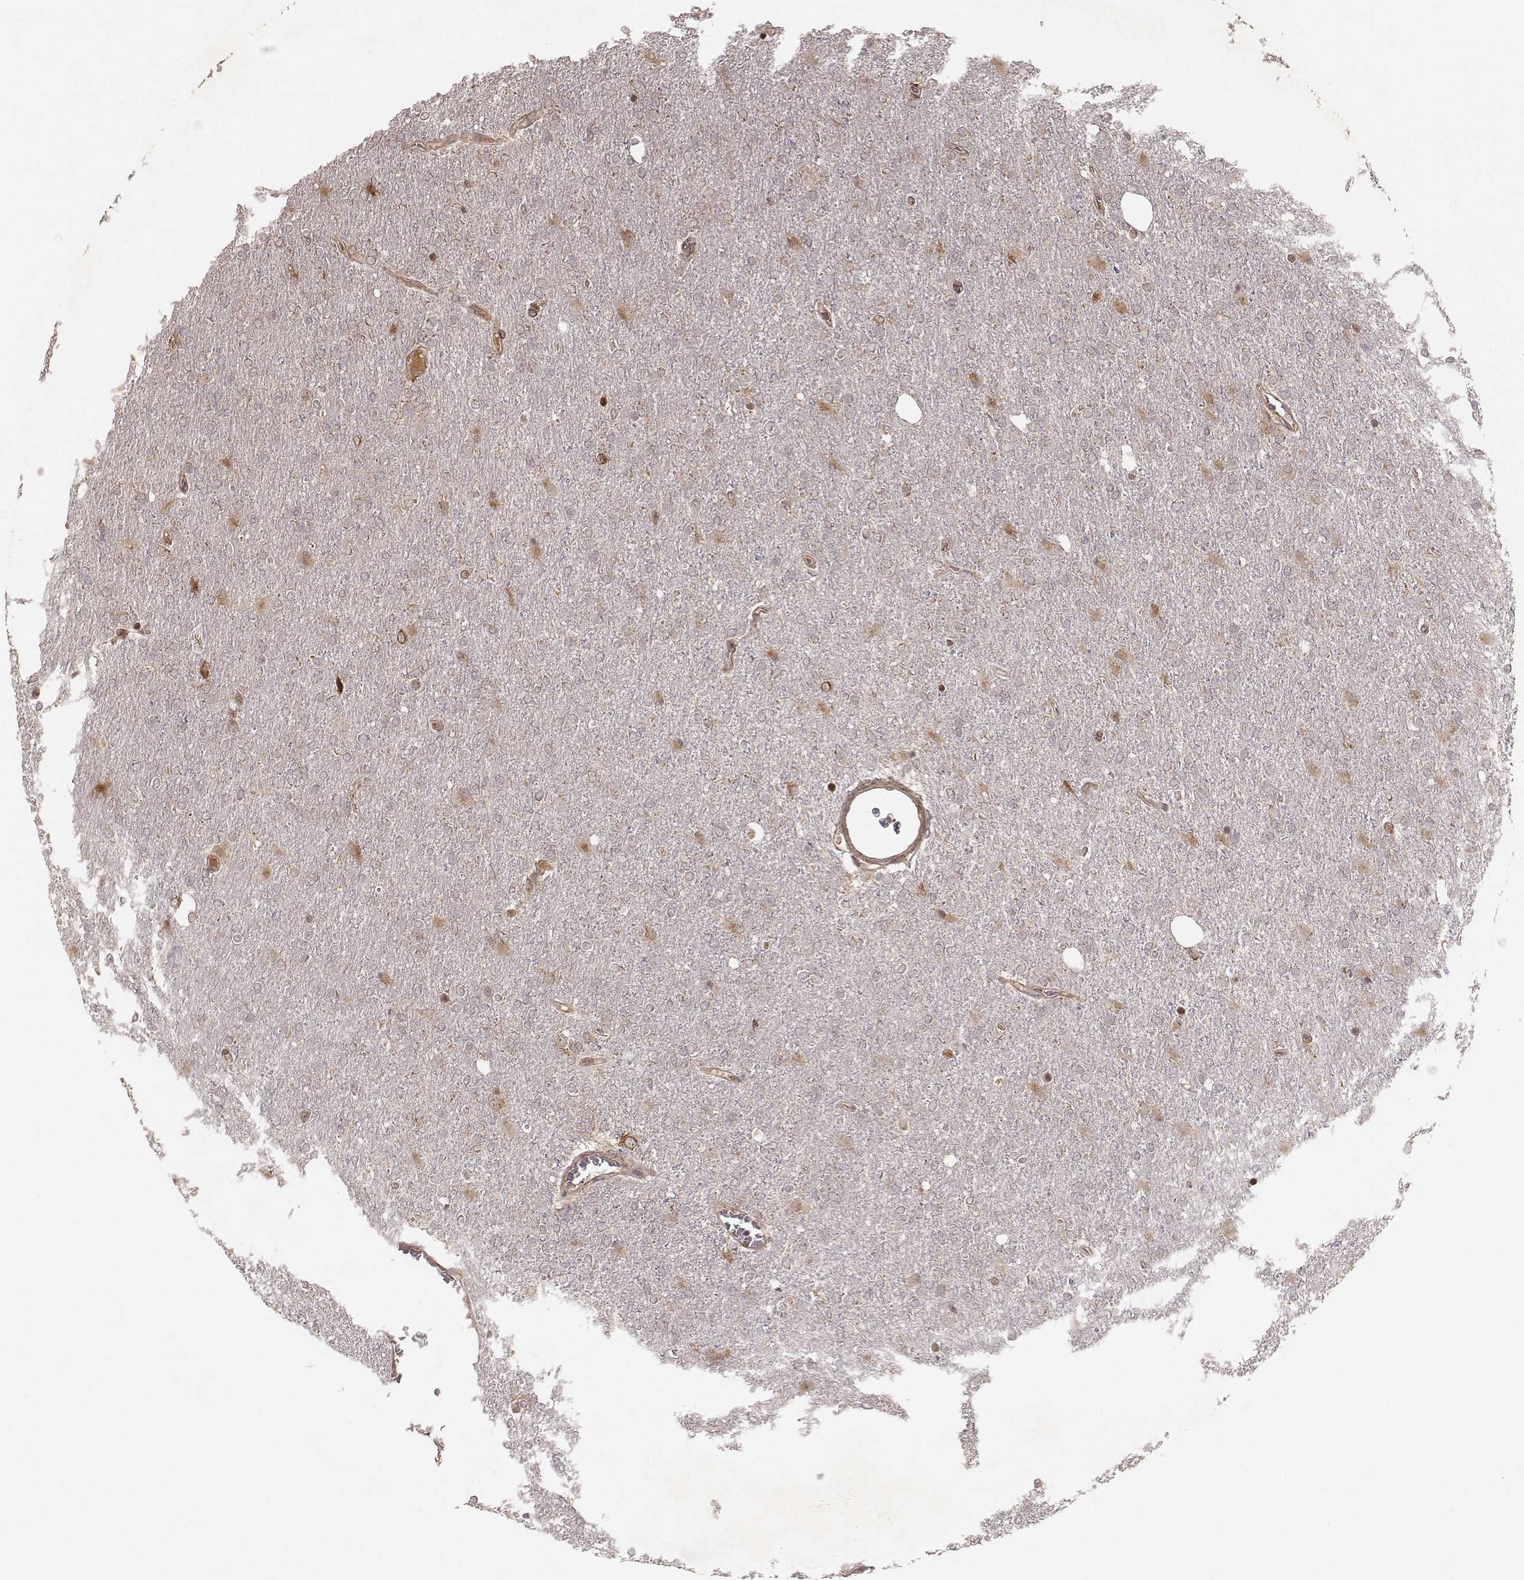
{"staining": {"intensity": "weak", "quantity": "<25%", "location": "cytoplasmic/membranous"}, "tissue": "glioma", "cell_type": "Tumor cells", "image_type": "cancer", "snomed": [{"axis": "morphology", "description": "Glioma, malignant, High grade"}, {"axis": "topography", "description": "Cerebral cortex"}], "caption": "This is a histopathology image of IHC staining of malignant glioma (high-grade), which shows no expression in tumor cells.", "gene": "MYO19", "patient": {"sex": "male", "age": 70}}